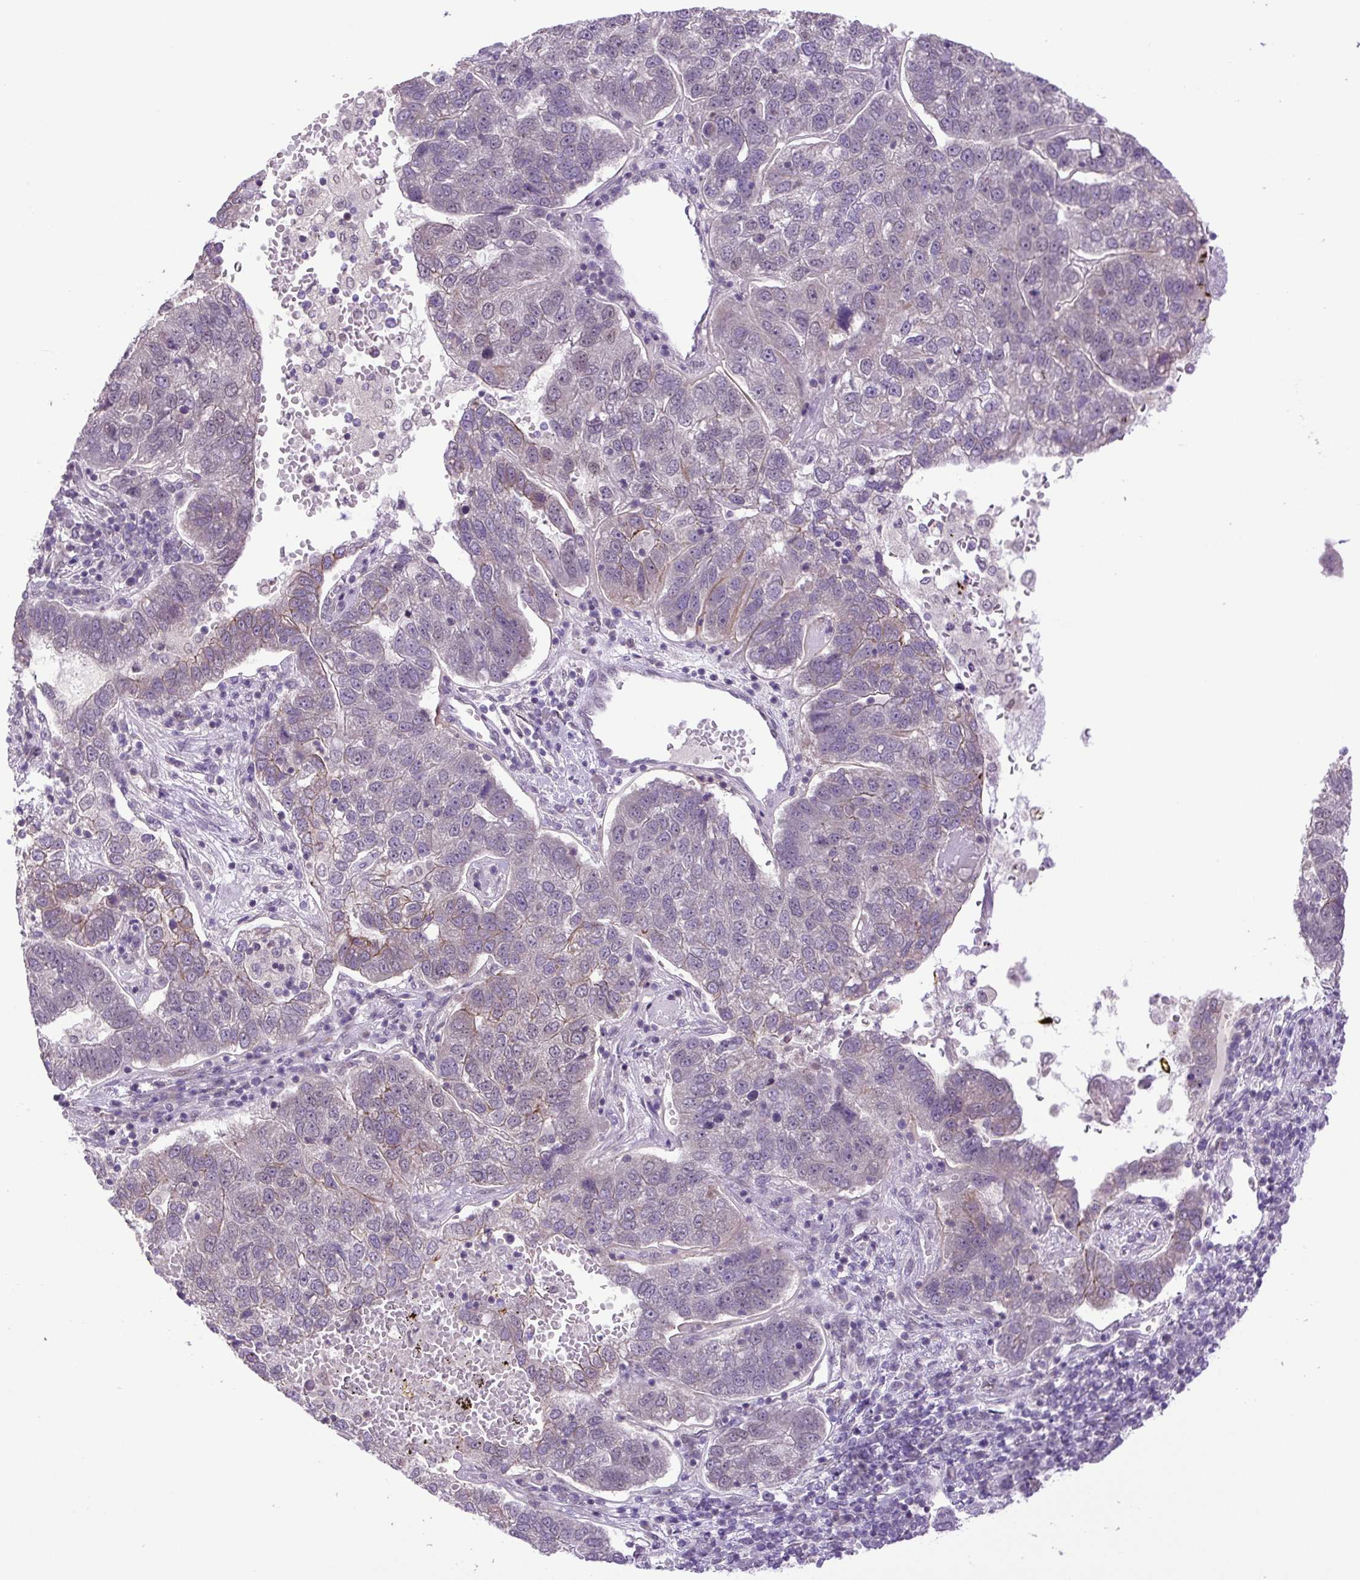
{"staining": {"intensity": "weak", "quantity": "<25%", "location": "cytoplasmic/membranous"}, "tissue": "pancreatic cancer", "cell_type": "Tumor cells", "image_type": "cancer", "snomed": [{"axis": "morphology", "description": "Adenocarcinoma, NOS"}, {"axis": "topography", "description": "Pancreas"}], "caption": "Tumor cells are negative for protein expression in human adenocarcinoma (pancreatic).", "gene": "KPNA1", "patient": {"sex": "female", "age": 61}}